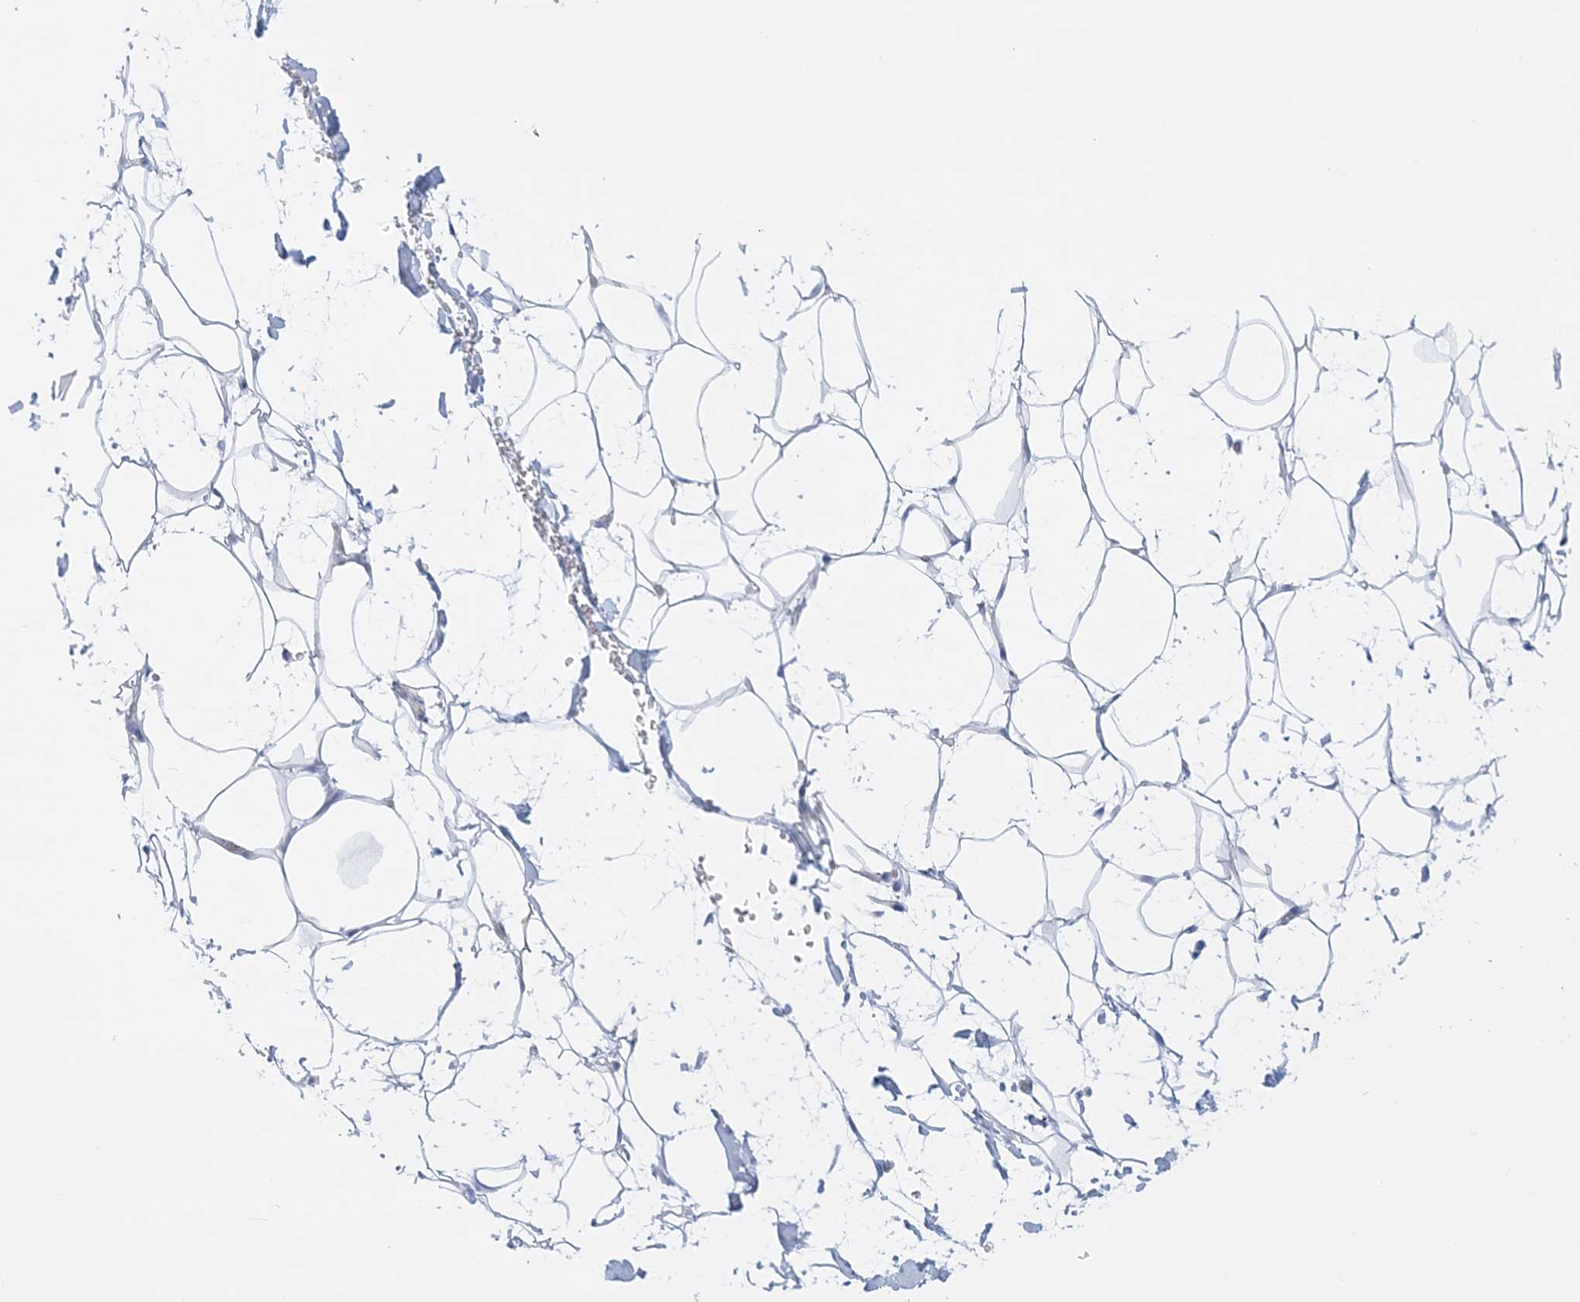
{"staining": {"intensity": "negative", "quantity": "none", "location": "none"}, "tissue": "adipose tissue", "cell_type": "Adipocytes", "image_type": "normal", "snomed": [{"axis": "morphology", "description": "Normal tissue, NOS"}, {"axis": "topography", "description": "Breast"}], "caption": "This histopathology image is of benign adipose tissue stained with IHC to label a protein in brown with the nuclei are counter-stained blue. There is no expression in adipocytes.", "gene": "C11orf21", "patient": {"sex": "female", "age": 26}}